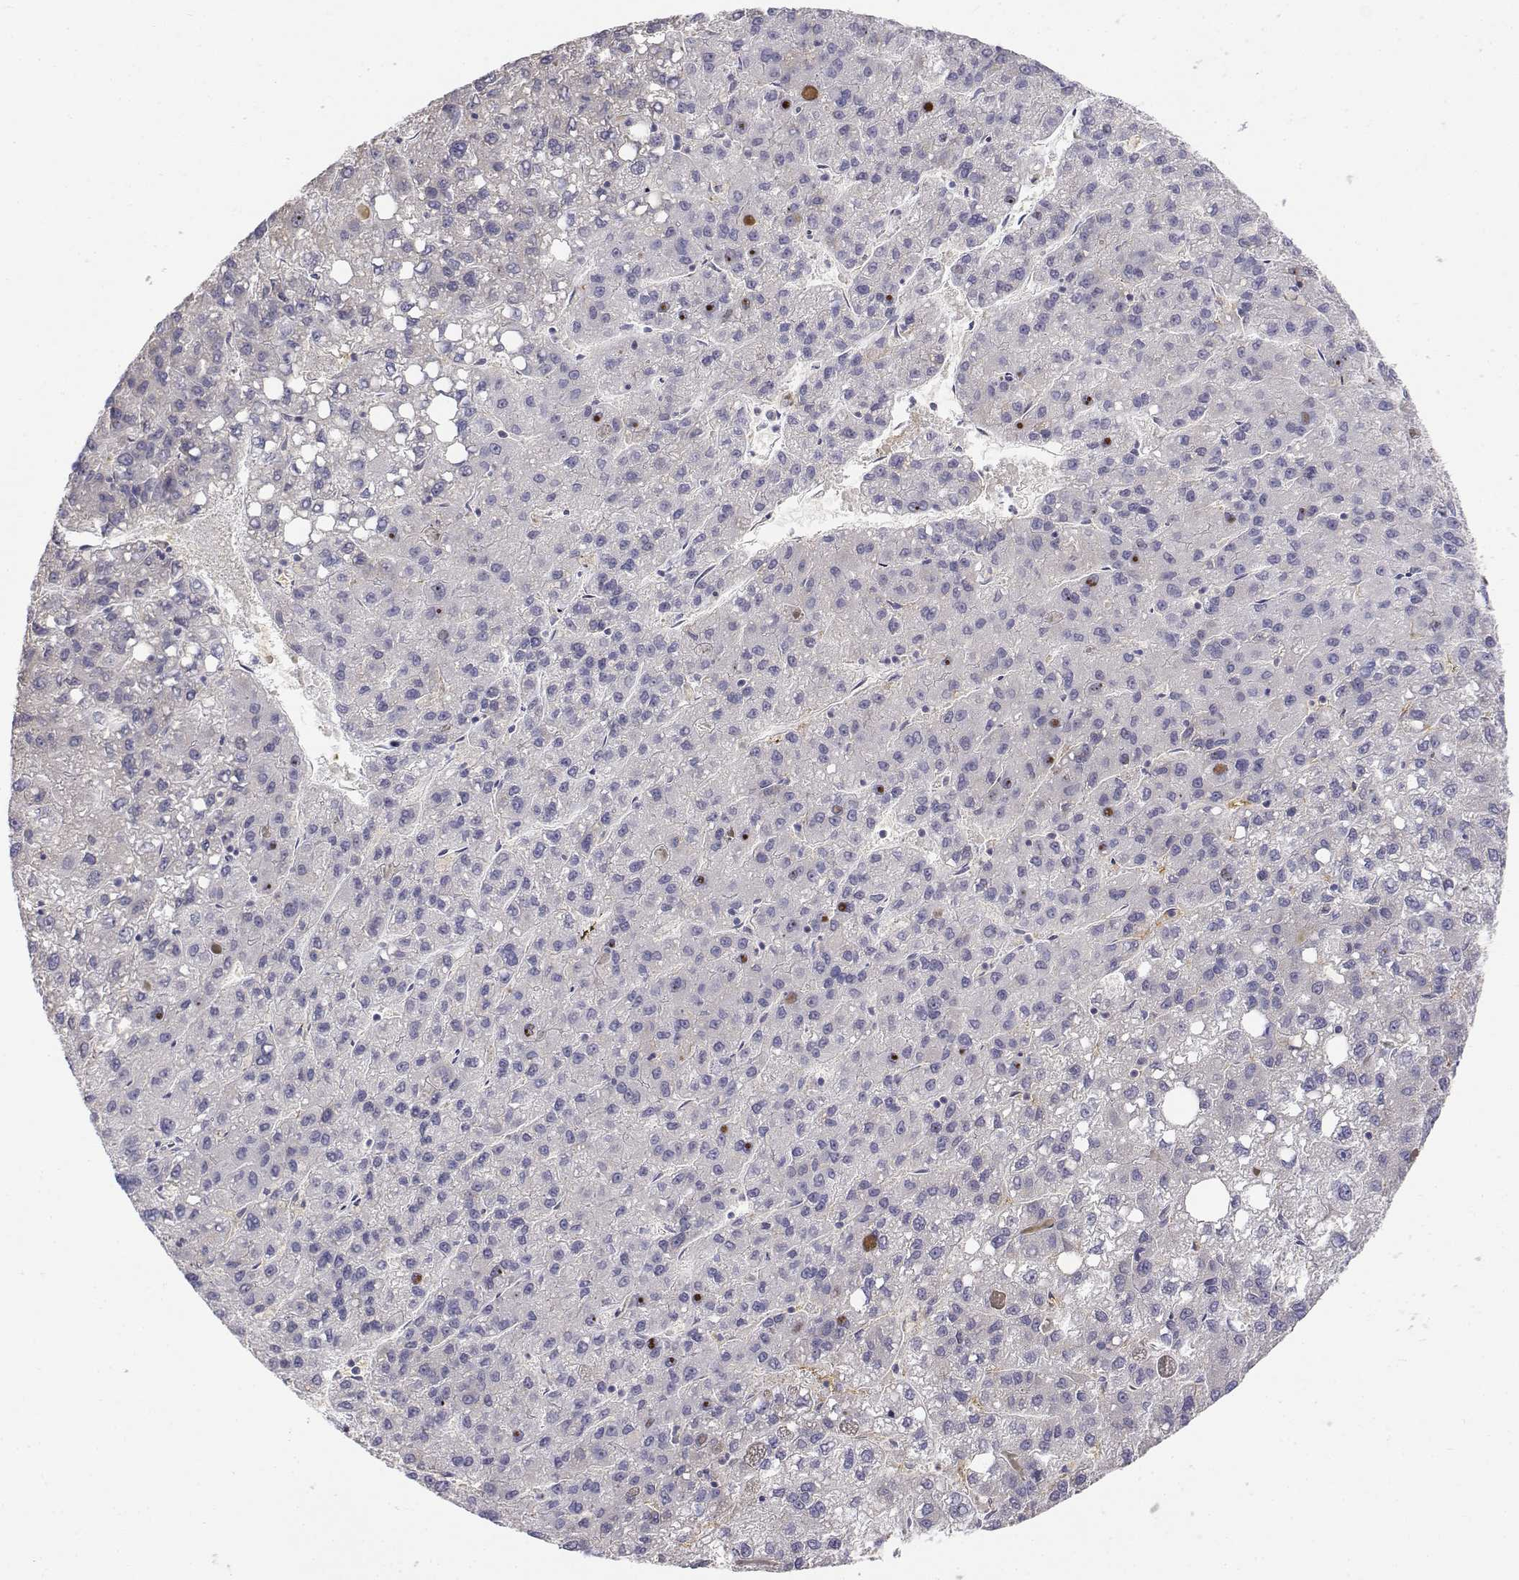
{"staining": {"intensity": "negative", "quantity": "none", "location": "none"}, "tissue": "liver cancer", "cell_type": "Tumor cells", "image_type": "cancer", "snomed": [{"axis": "morphology", "description": "Carcinoma, Hepatocellular, NOS"}, {"axis": "topography", "description": "Liver"}], "caption": "The micrograph reveals no significant staining in tumor cells of liver cancer (hepatocellular carcinoma).", "gene": "CADM1", "patient": {"sex": "female", "age": 82}}